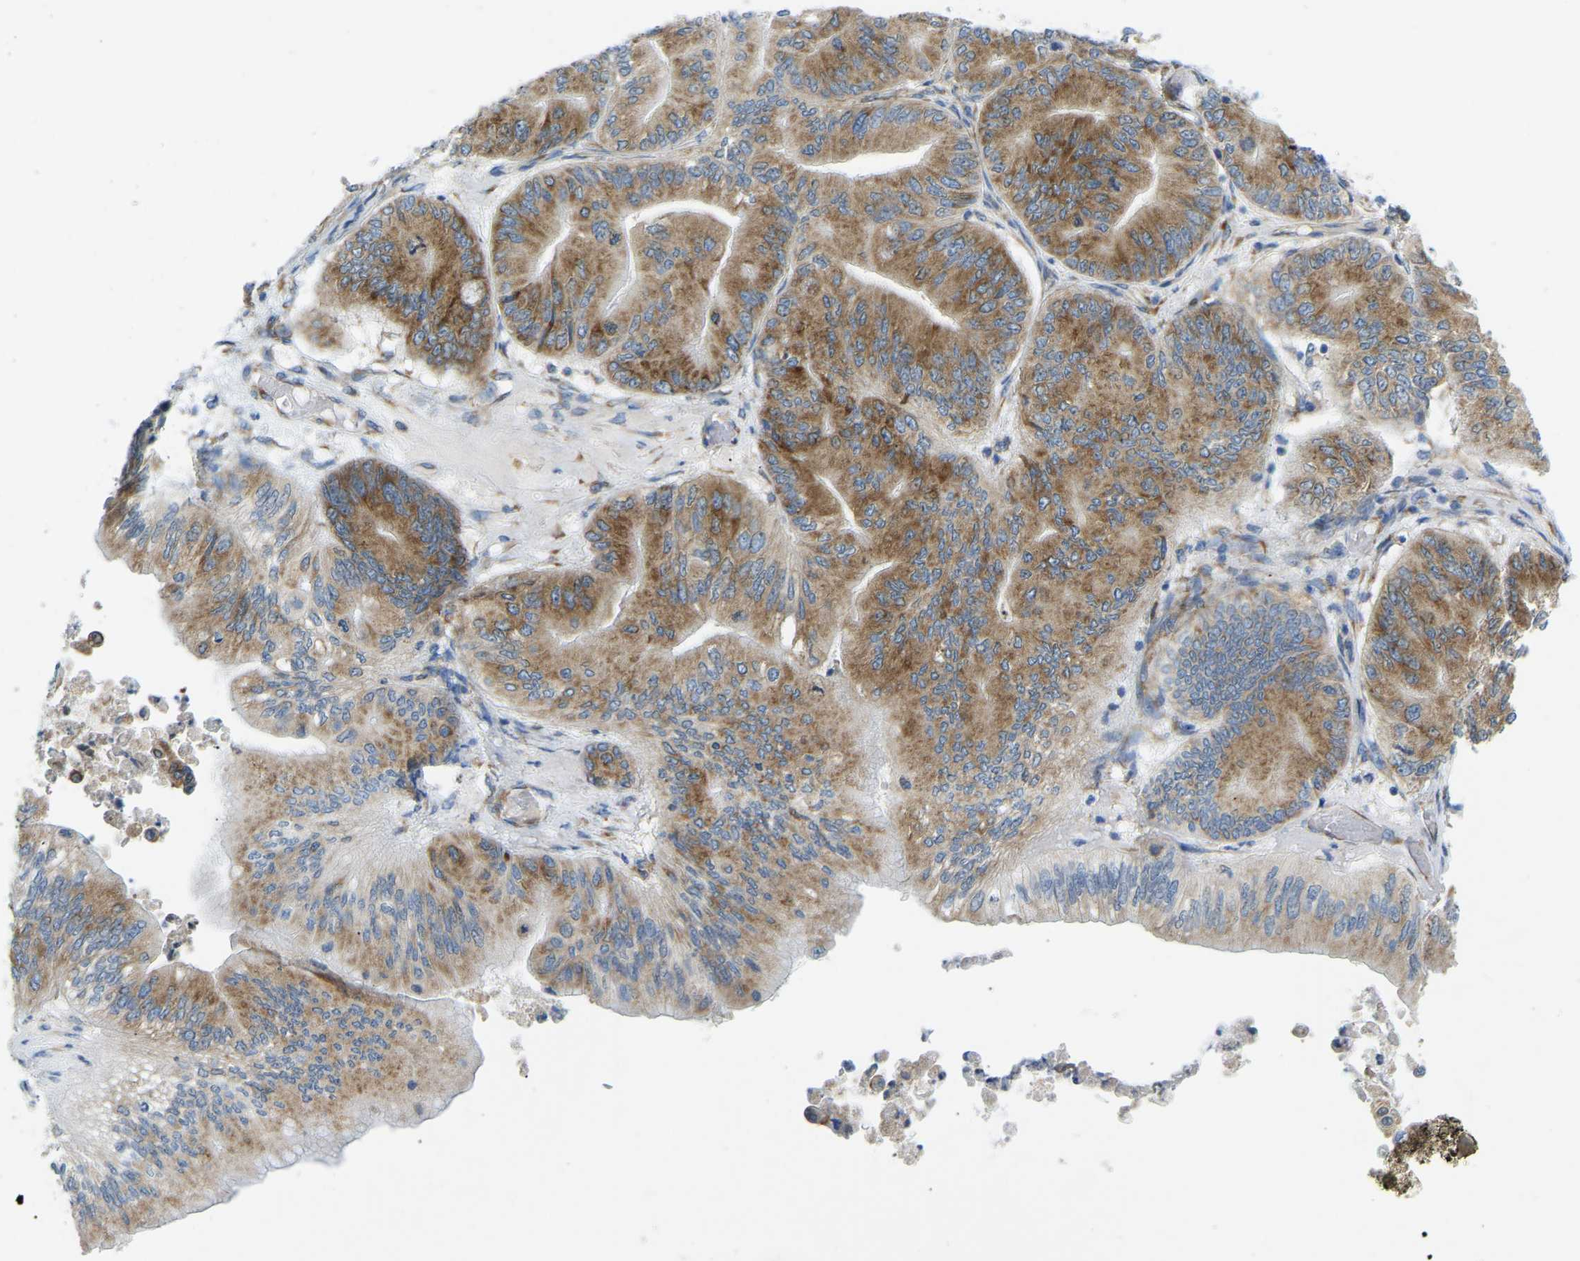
{"staining": {"intensity": "moderate", "quantity": ">75%", "location": "cytoplasmic/membranous"}, "tissue": "ovarian cancer", "cell_type": "Tumor cells", "image_type": "cancer", "snomed": [{"axis": "morphology", "description": "Cystadenocarcinoma, mucinous, NOS"}, {"axis": "topography", "description": "Ovary"}], "caption": "IHC micrograph of ovarian cancer stained for a protein (brown), which demonstrates medium levels of moderate cytoplasmic/membranous positivity in approximately >75% of tumor cells.", "gene": "SND1", "patient": {"sex": "female", "age": 61}}